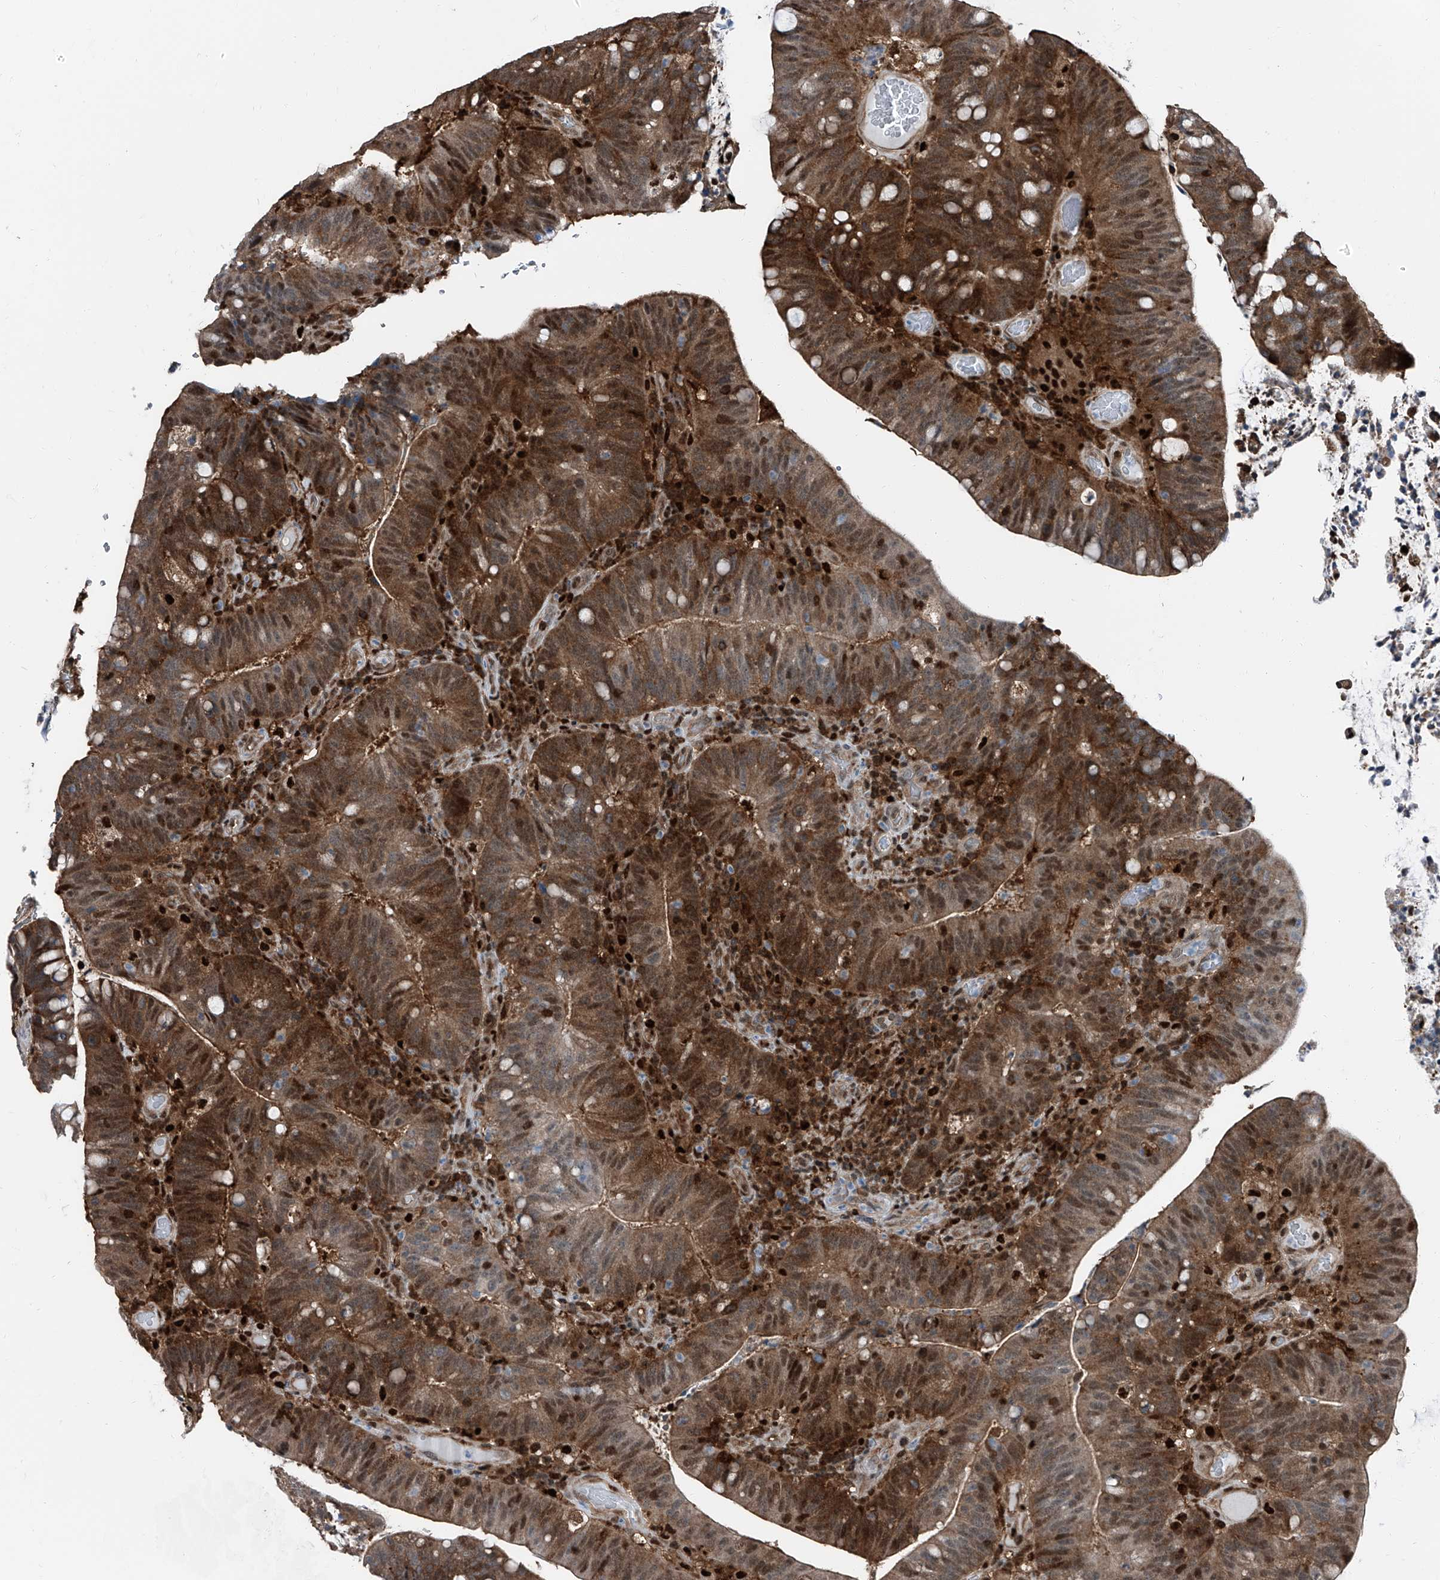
{"staining": {"intensity": "moderate", "quantity": ">75%", "location": "cytoplasmic/membranous,nuclear"}, "tissue": "colorectal cancer", "cell_type": "Tumor cells", "image_type": "cancer", "snomed": [{"axis": "morphology", "description": "Adenocarcinoma, NOS"}, {"axis": "topography", "description": "Colon"}], "caption": "Moderate cytoplasmic/membranous and nuclear protein expression is seen in approximately >75% of tumor cells in colorectal cancer. (Brightfield microscopy of DAB IHC at high magnification).", "gene": "PSMB10", "patient": {"sex": "female", "age": 66}}